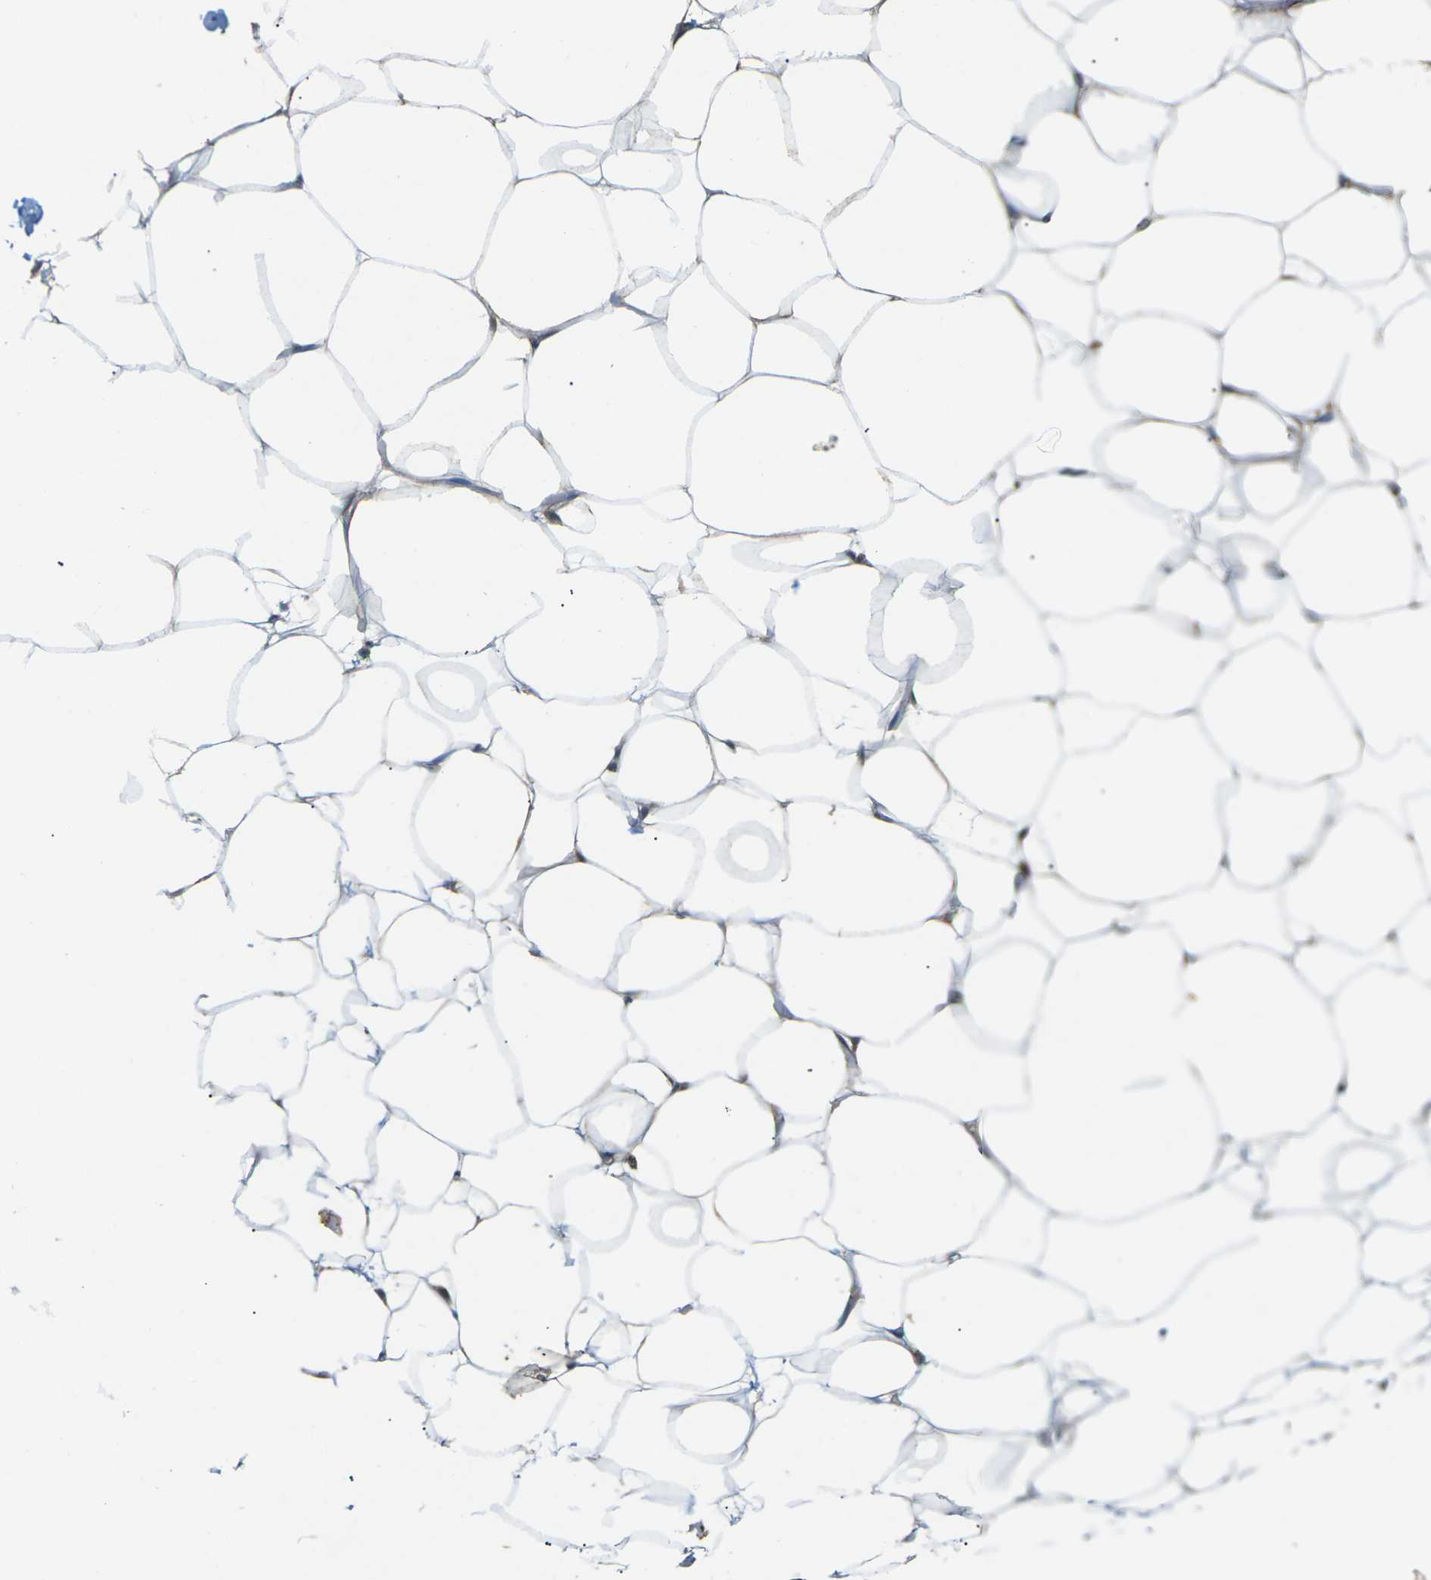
{"staining": {"intensity": "weak", "quantity": ">75%", "location": "cytoplasmic/membranous"}, "tissue": "adipose tissue", "cell_type": "Adipocytes", "image_type": "normal", "snomed": [{"axis": "morphology", "description": "Normal tissue, NOS"}, {"axis": "topography", "description": "Breast"}, {"axis": "topography", "description": "Adipose tissue"}], "caption": "Immunohistochemistry histopathology image of unremarkable adipose tissue: human adipose tissue stained using immunohistochemistry (IHC) demonstrates low levels of weak protein expression localized specifically in the cytoplasmic/membranous of adipocytes, appearing as a cytoplasmic/membranous brown color.", "gene": "KSR1", "patient": {"sex": "female", "age": 25}}